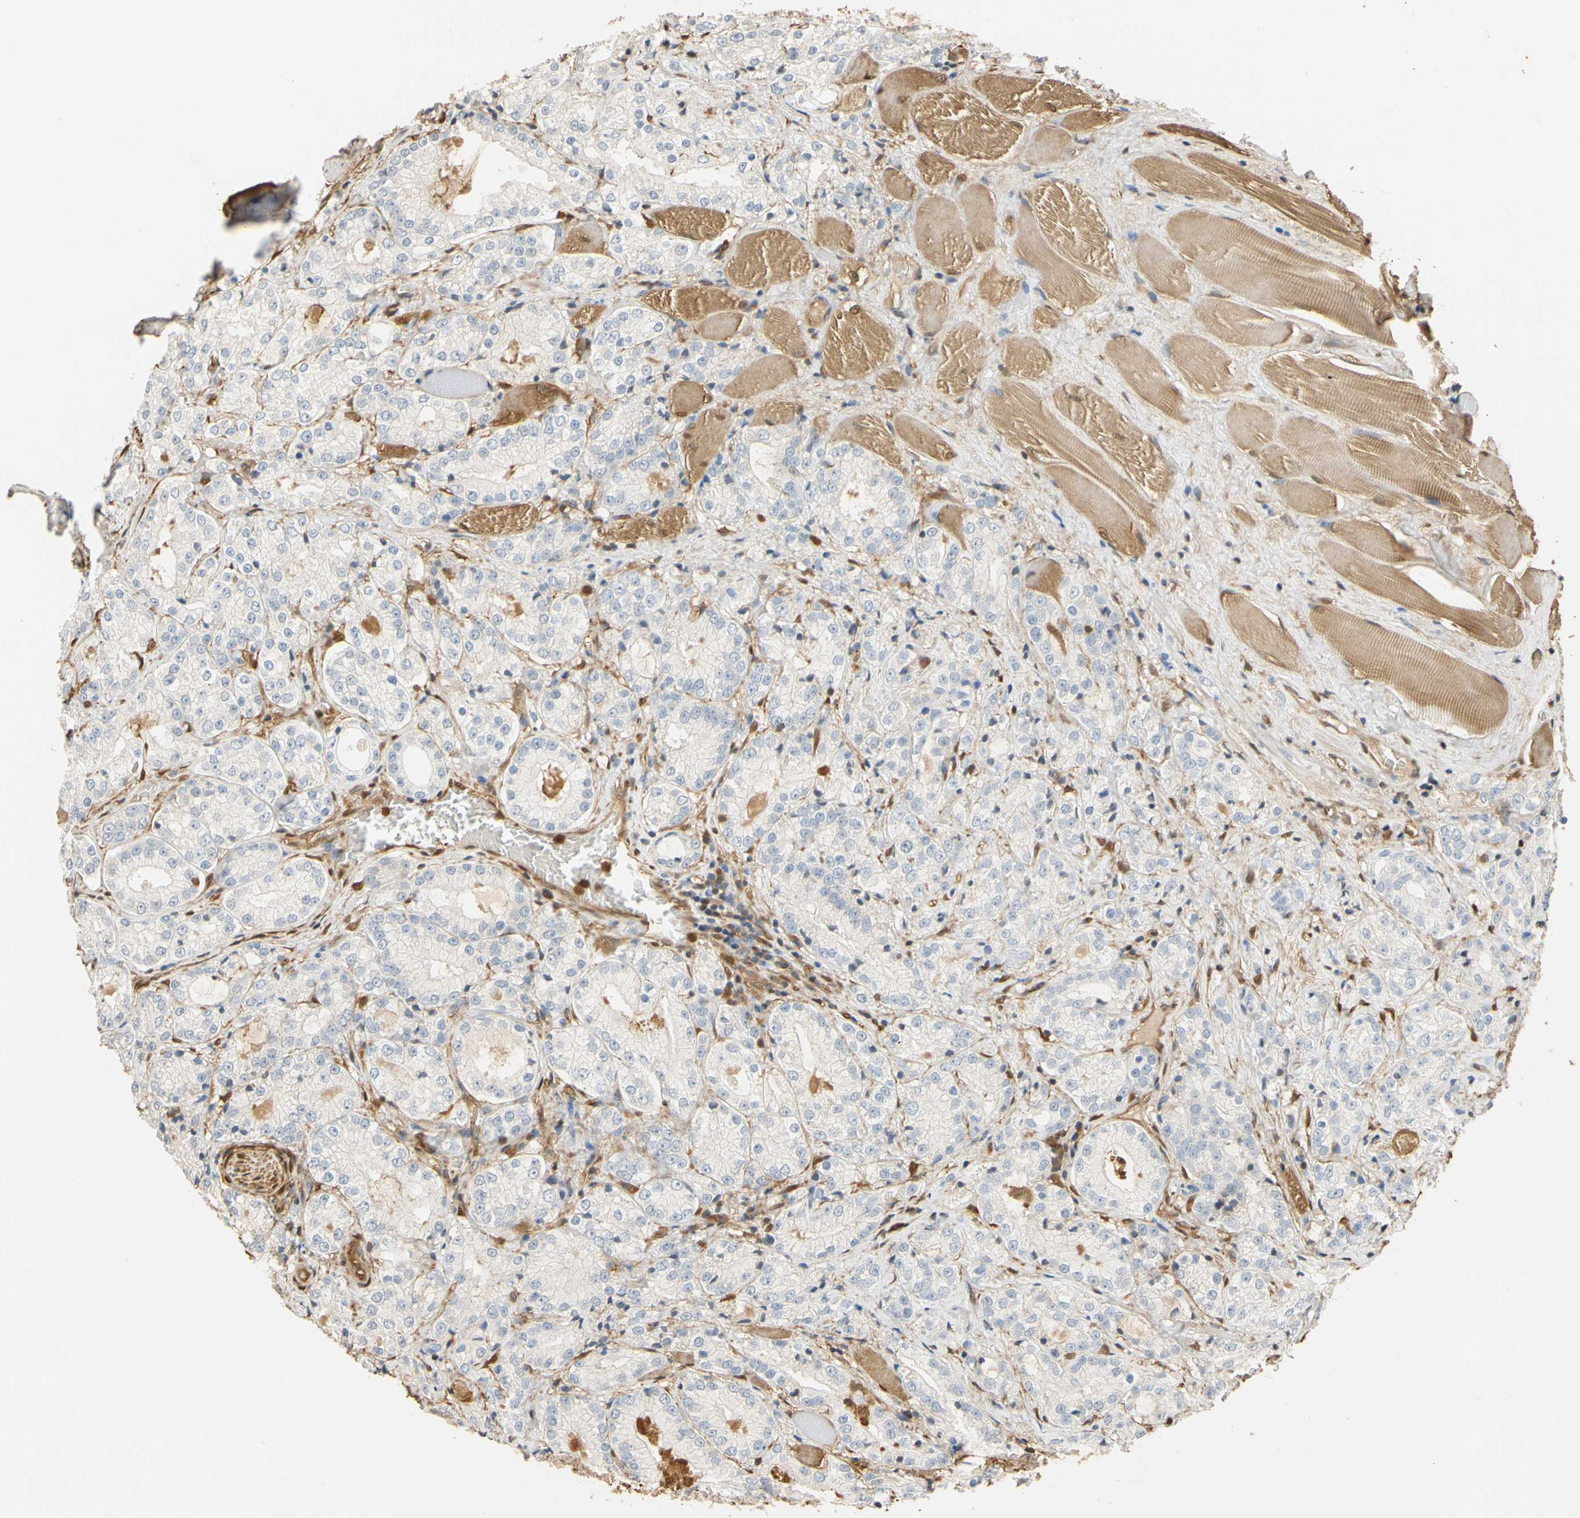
{"staining": {"intensity": "negative", "quantity": "none", "location": "none"}, "tissue": "prostate cancer", "cell_type": "Tumor cells", "image_type": "cancer", "snomed": [{"axis": "morphology", "description": "Adenocarcinoma, High grade"}, {"axis": "topography", "description": "Prostate"}], "caption": "Immunohistochemical staining of human prostate adenocarcinoma (high-grade) shows no significant expression in tumor cells.", "gene": "S100A6", "patient": {"sex": "male", "age": 73}}